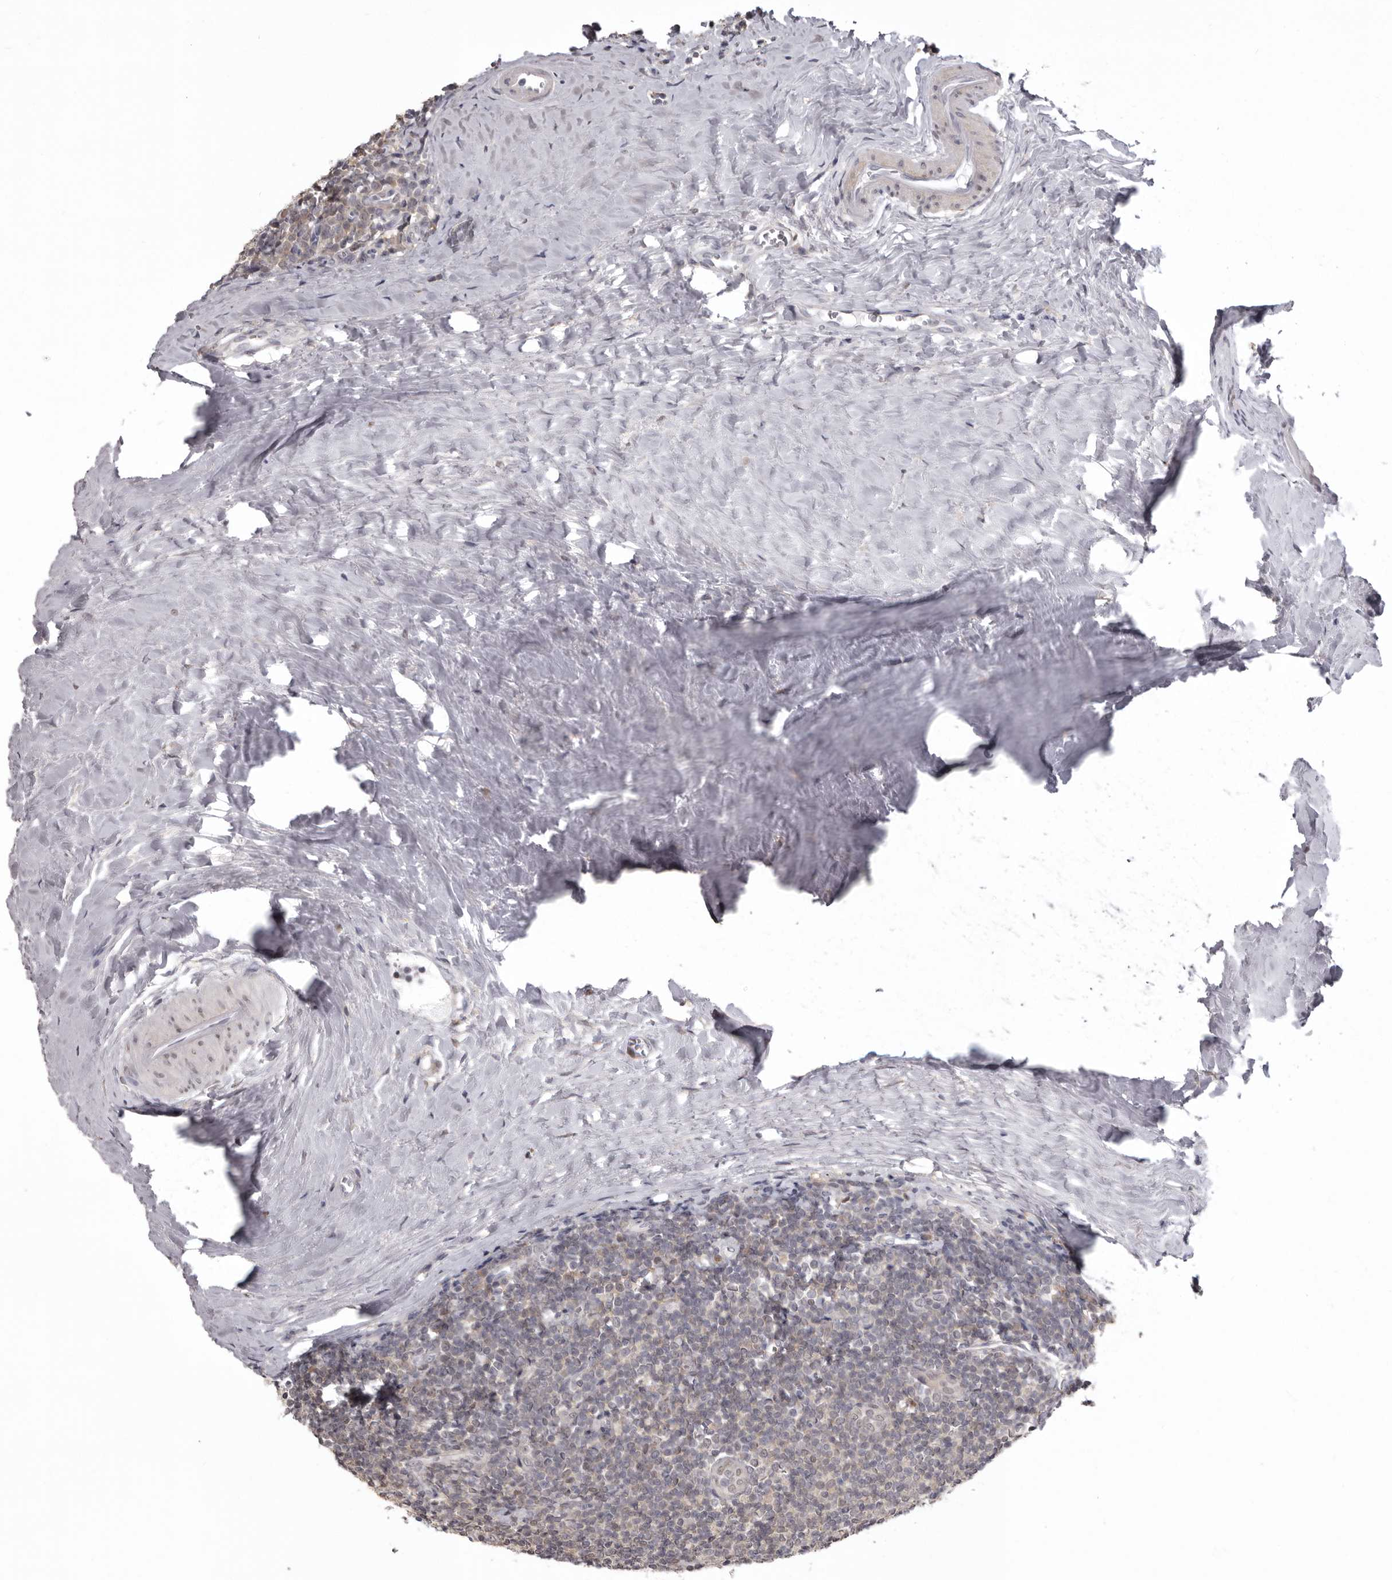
{"staining": {"intensity": "weak", "quantity": "<25%", "location": "cytoplasmic/membranous"}, "tissue": "tonsil", "cell_type": "Germinal center cells", "image_type": "normal", "snomed": [{"axis": "morphology", "description": "Normal tissue, NOS"}, {"axis": "topography", "description": "Tonsil"}], "caption": "IHC histopathology image of benign tonsil: human tonsil stained with DAB (3,3'-diaminobenzidine) exhibits no significant protein expression in germinal center cells. Nuclei are stained in blue.", "gene": "MDH1", "patient": {"sex": "male", "age": 27}}